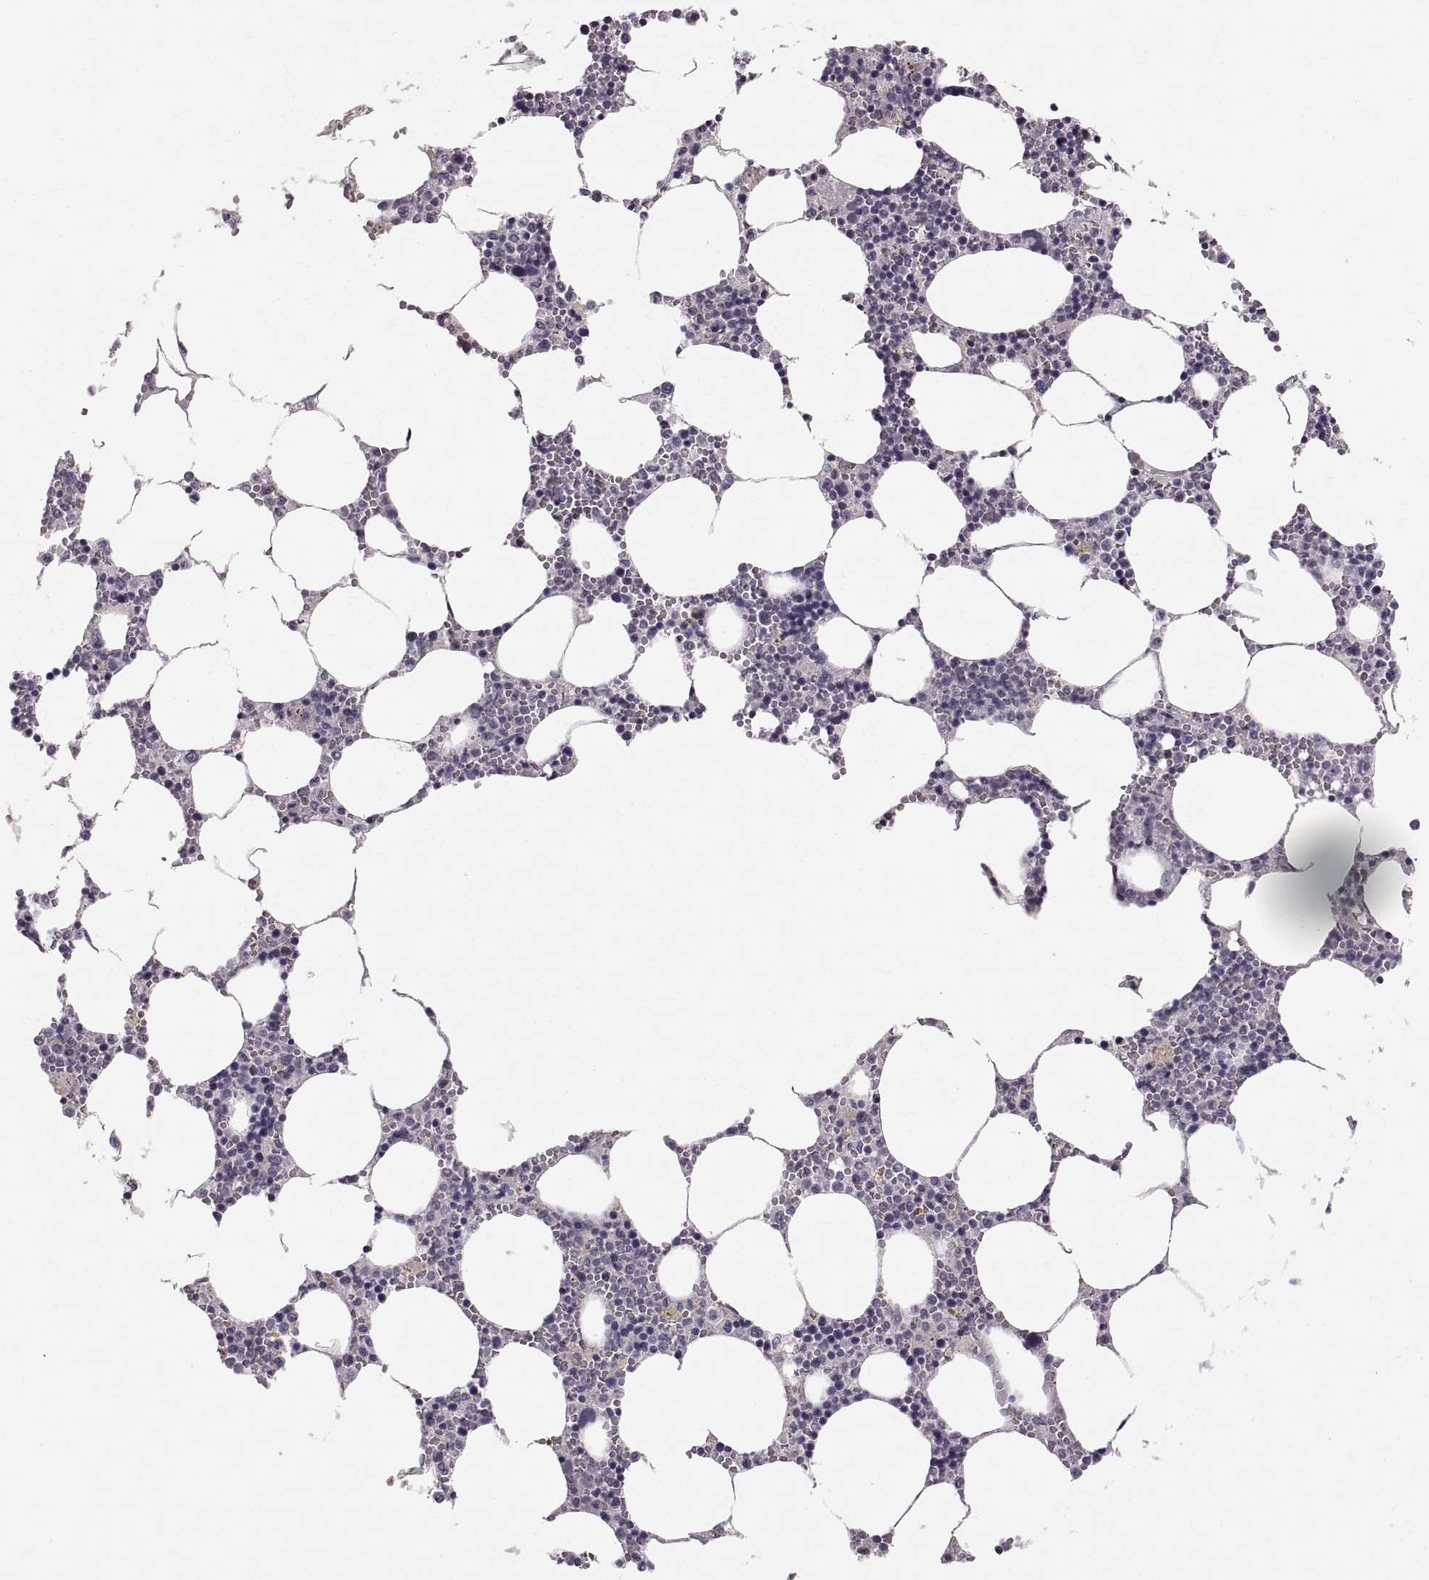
{"staining": {"intensity": "negative", "quantity": "none", "location": "none"}, "tissue": "bone marrow", "cell_type": "Hematopoietic cells", "image_type": "normal", "snomed": [{"axis": "morphology", "description": "Normal tissue, NOS"}, {"axis": "topography", "description": "Bone marrow"}], "caption": "This is an immunohistochemistry (IHC) photomicrograph of benign bone marrow. There is no expression in hematopoietic cells.", "gene": "CDH2", "patient": {"sex": "female", "age": 64}}